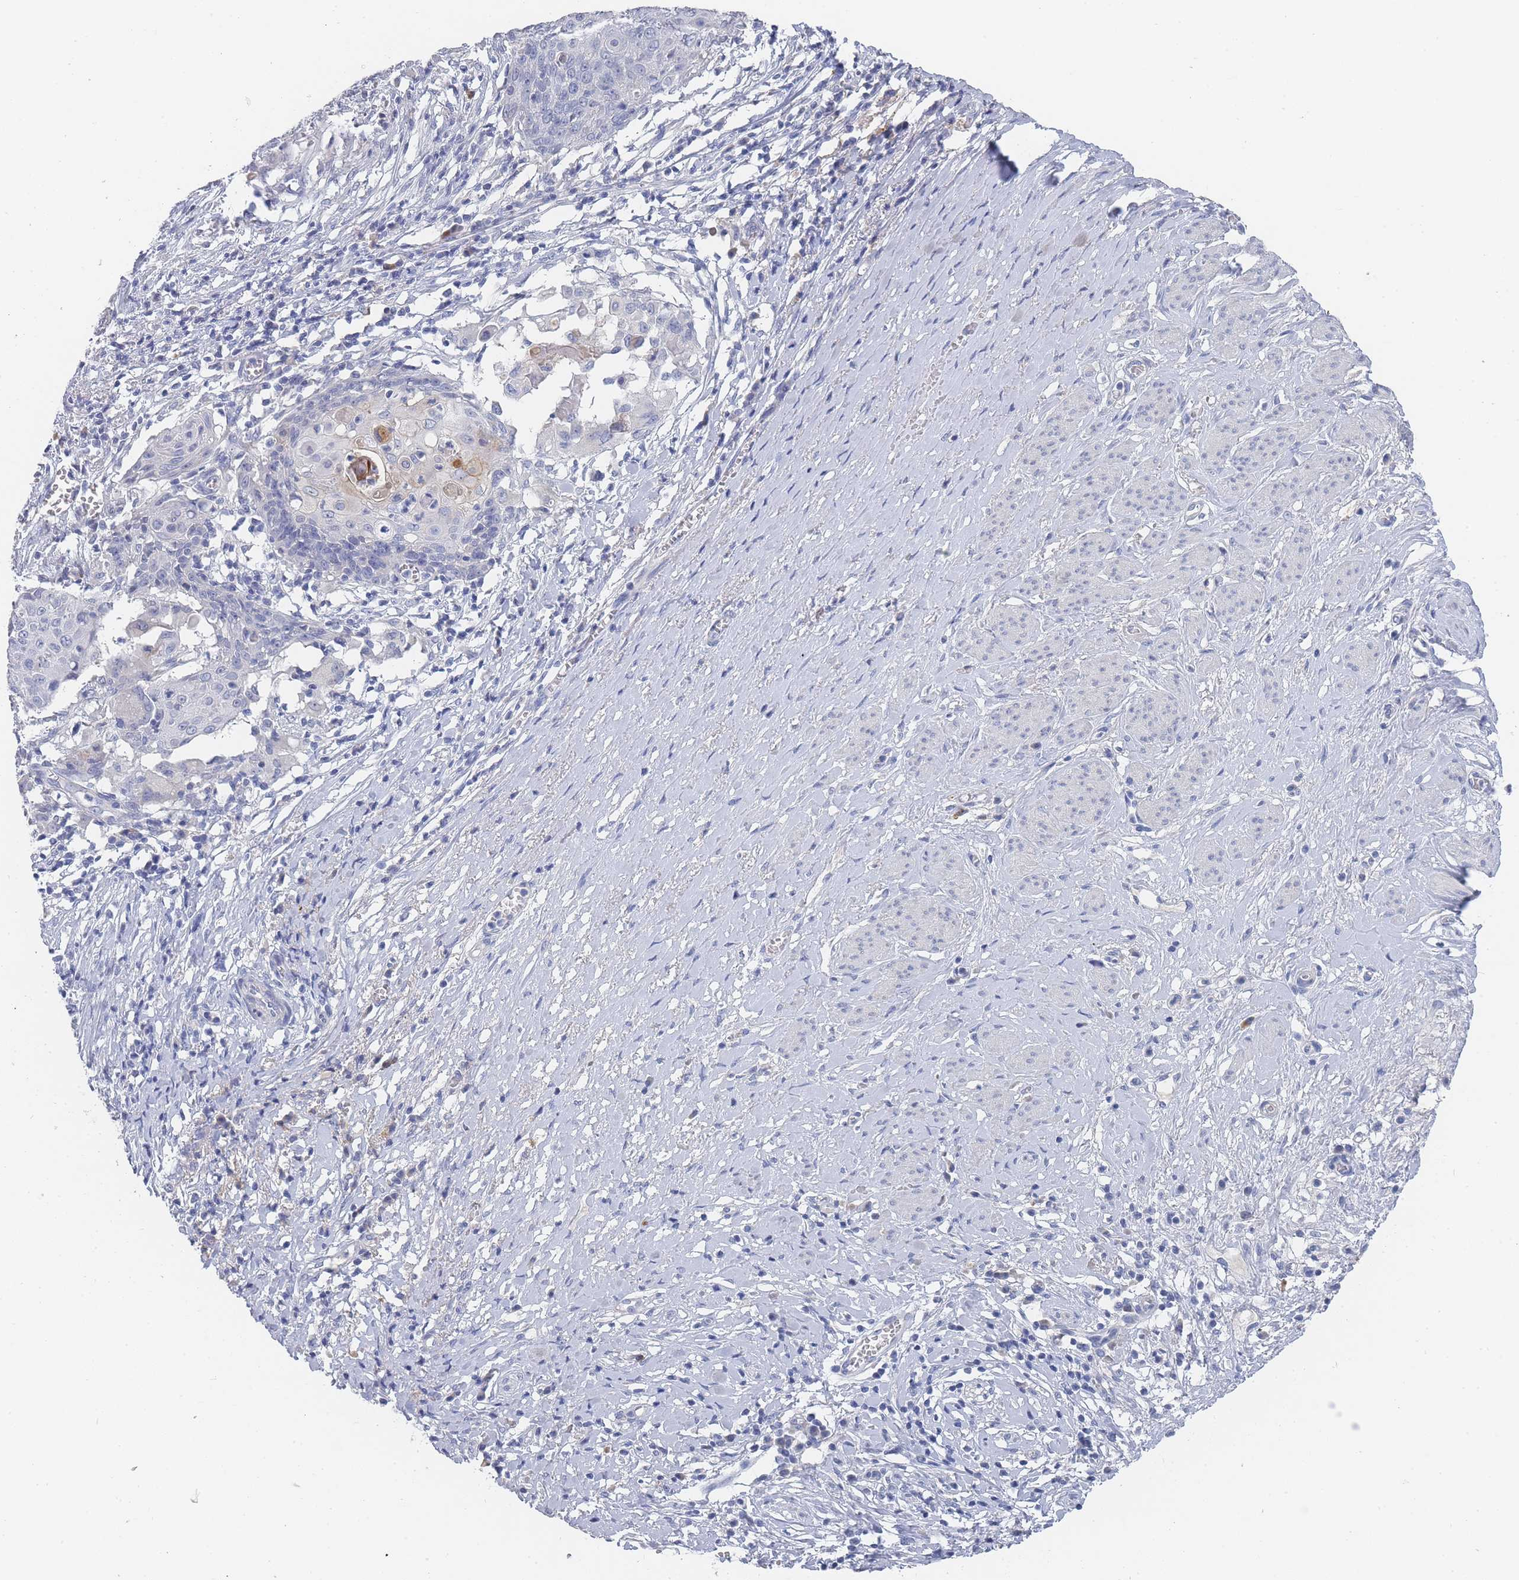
{"staining": {"intensity": "negative", "quantity": "none", "location": "none"}, "tissue": "cervical cancer", "cell_type": "Tumor cells", "image_type": "cancer", "snomed": [{"axis": "morphology", "description": "Squamous cell carcinoma, NOS"}, {"axis": "topography", "description": "Cervix"}], "caption": "Immunohistochemistry (IHC) image of cervical cancer (squamous cell carcinoma) stained for a protein (brown), which displays no positivity in tumor cells.", "gene": "ACAD11", "patient": {"sex": "female", "age": 39}}